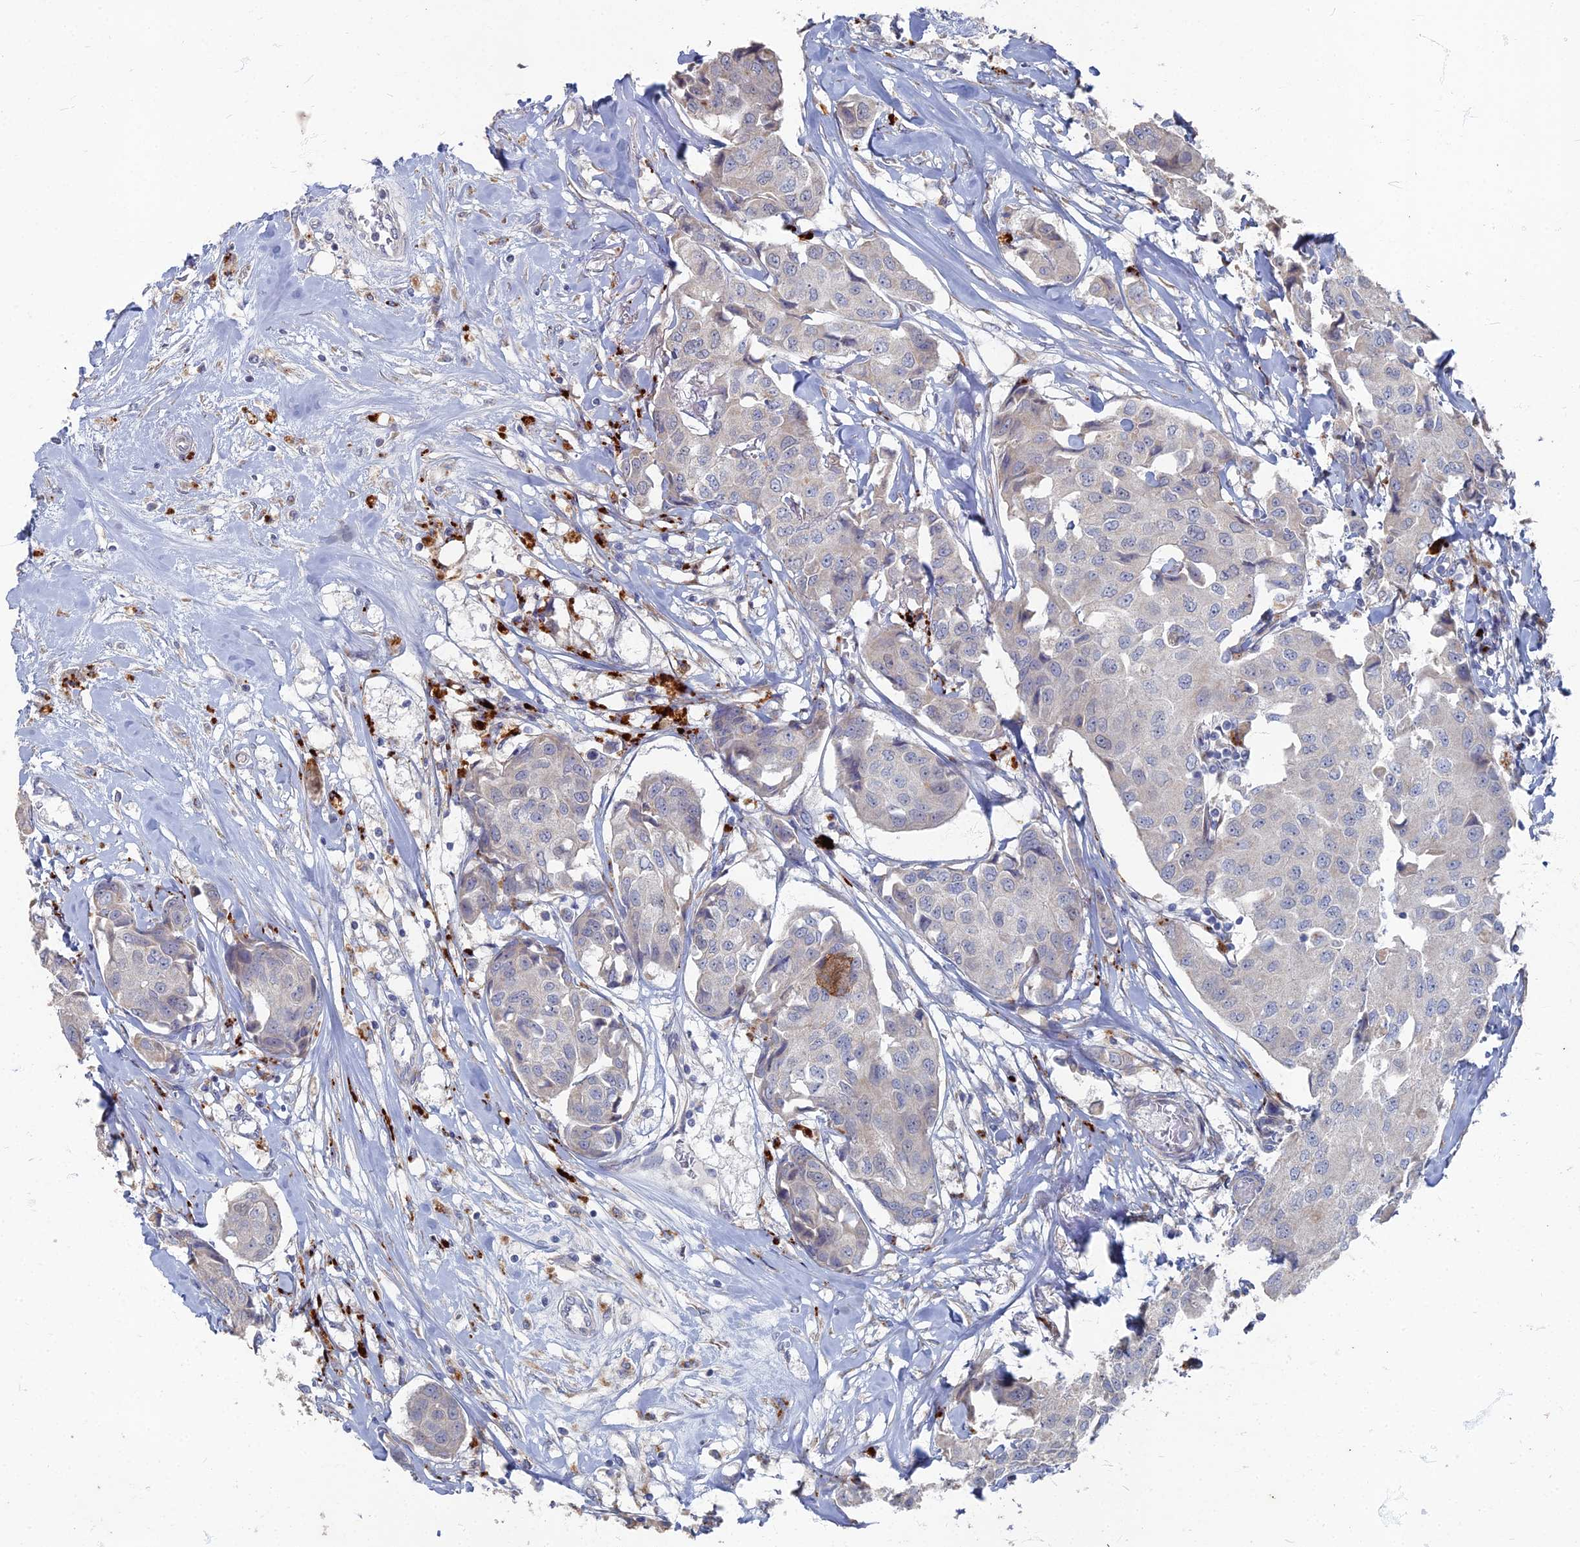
{"staining": {"intensity": "negative", "quantity": "none", "location": "none"}, "tissue": "breast cancer", "cell_type": "Tumor cells", "image_type": "cancer", "snomed": [{"axis": "morphology", "description": "Duct carcinoma"}, {"axis": "topography", "description": "Breast"}], "caption": "Human breast cancer stained for a protein using immunohistochemistry shows no positivity in tumor cells.", "gene": "TMEM128", "patient": {"sex": "female", "age": 80}}